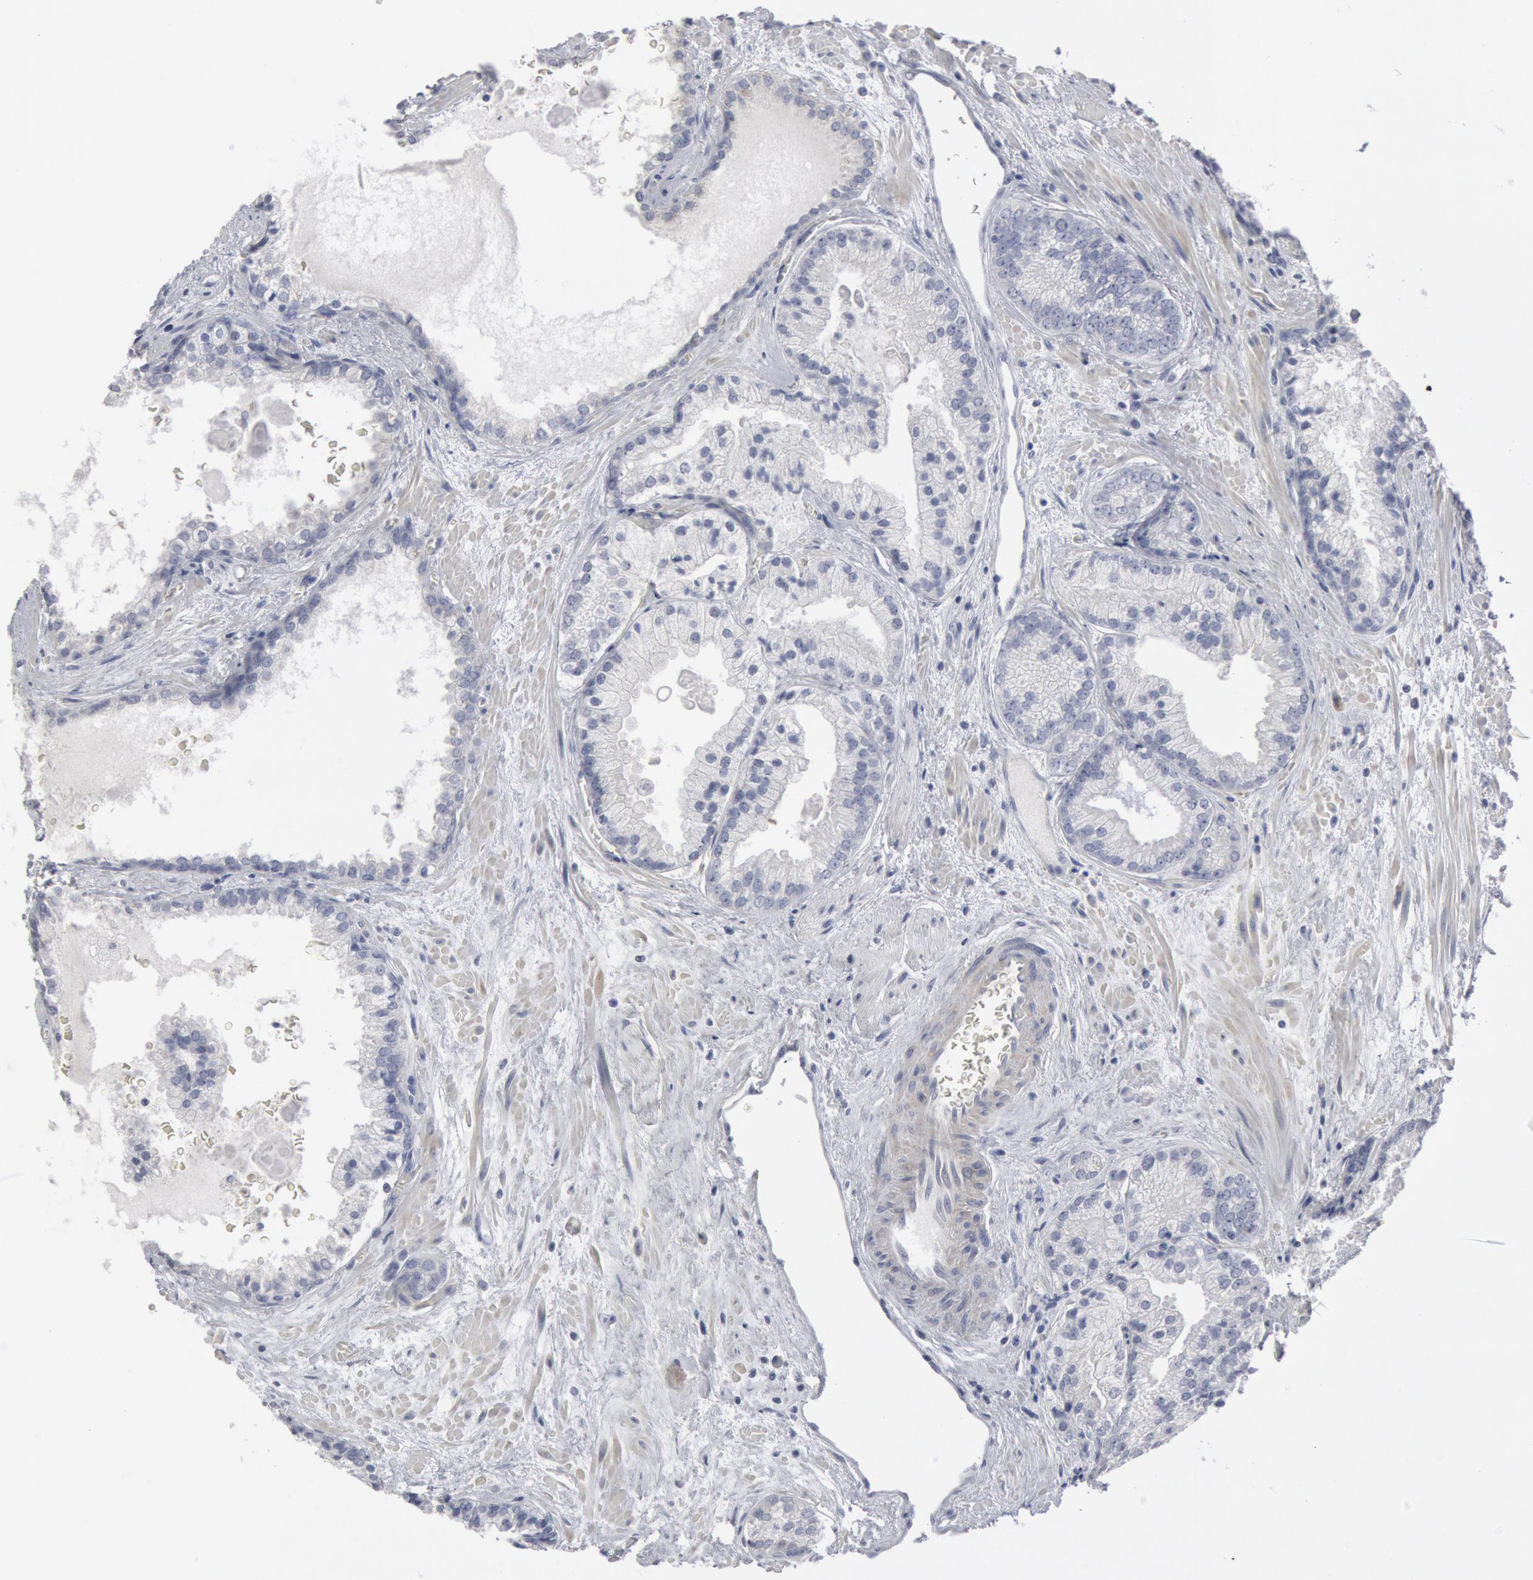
{"staining": {"intensity": "negative", "quantity": "none", "location": "none"}, "tissue": "prostate cancer", "cell_type": "Tumor cells", "image_type": "cancer", "snomed": [{"axis": "morphology", "description": "Adenocarcinoma, Medium grade"}, {"axis": "topography", "description": "Prostate"}], "caption": "DAB (3,3'-diaminobenzidine) immunohistochemical staining of human prostate cancer shows no significant staining in tumor cells.", "gene": "DMC1", "patient": {"sex": "male", "age": 70}}